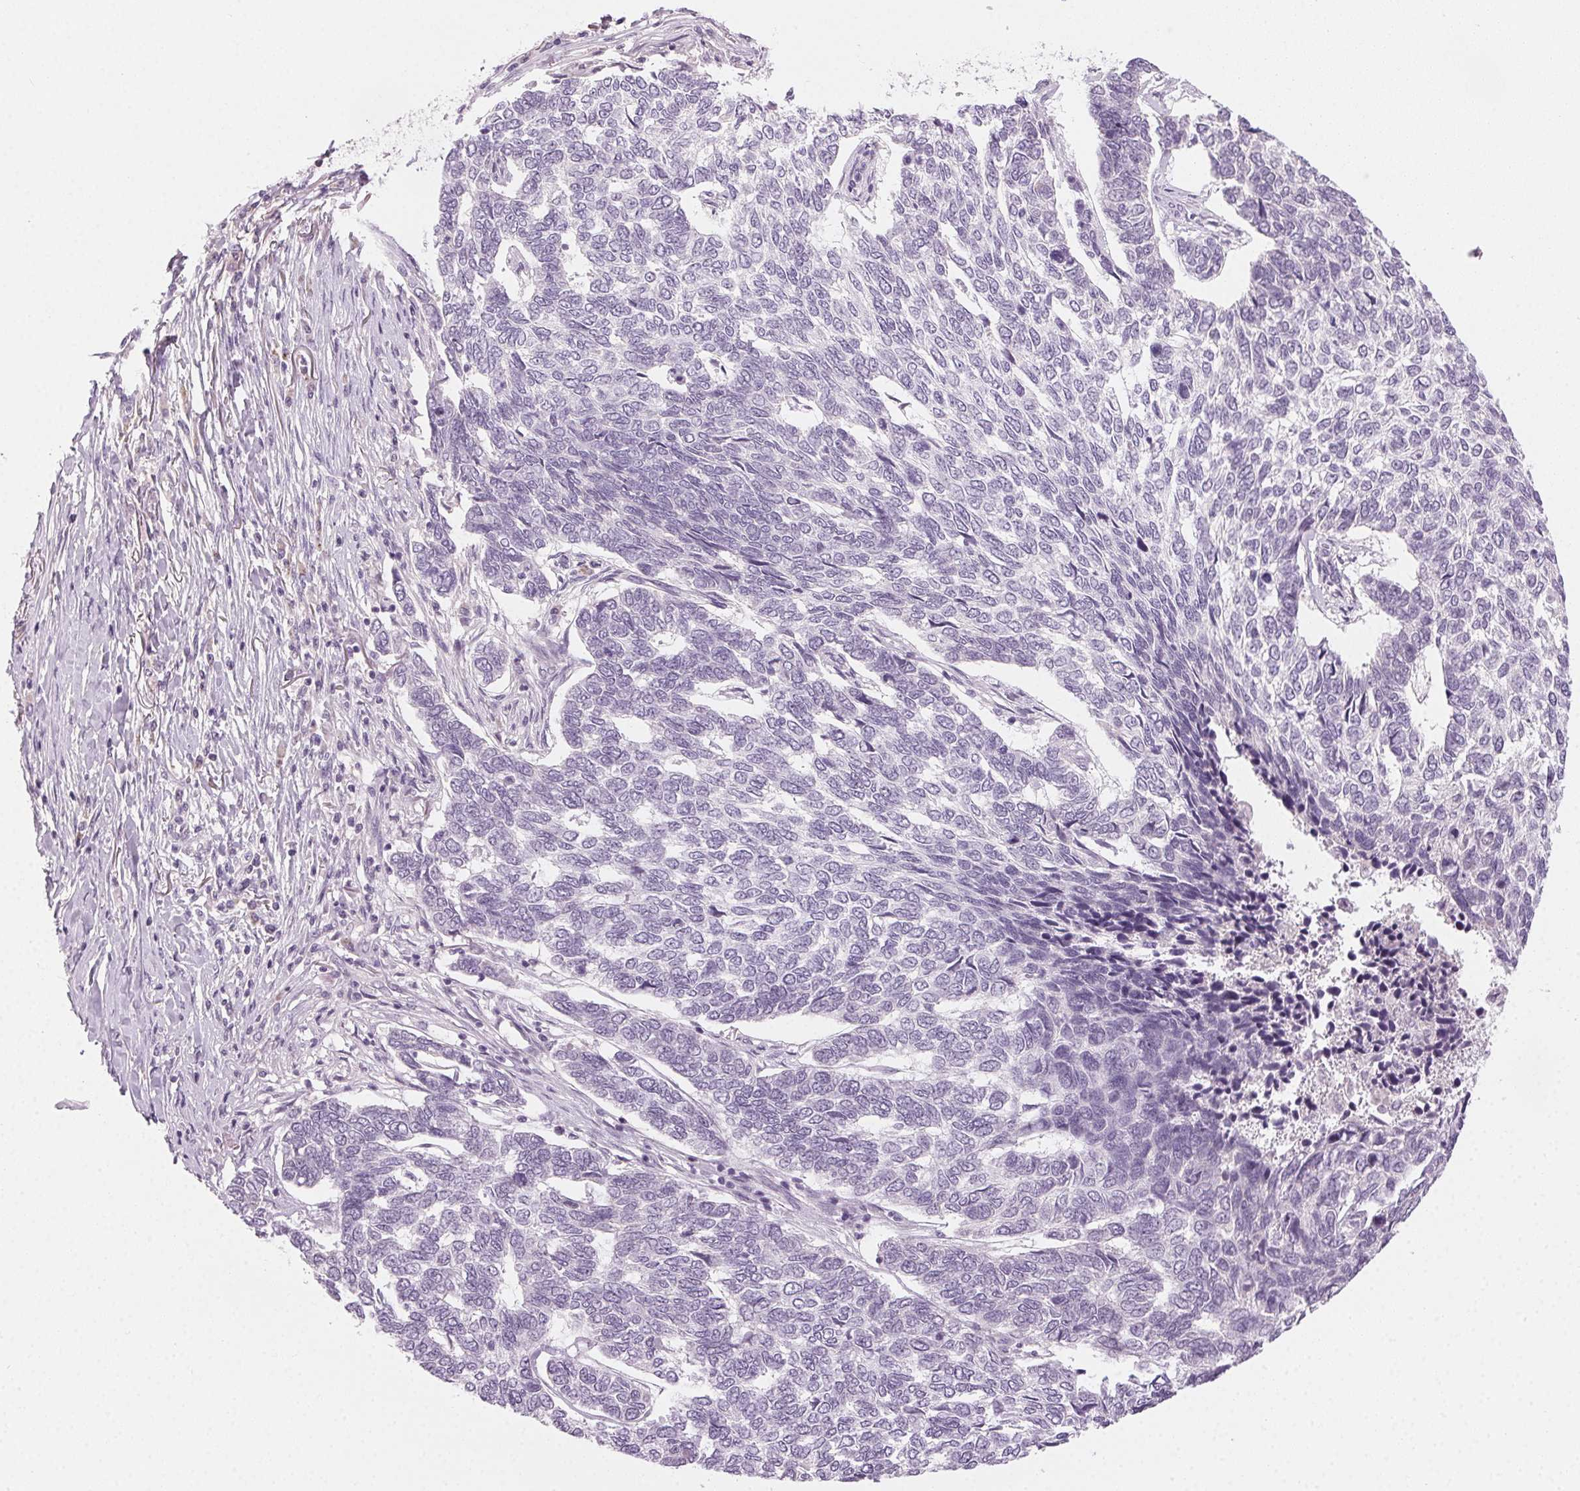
{"staining": {"intensity": "negative", "quantity": "none", "location": "none"}, "tissue": "skin cancer", "cell_type": "Tumor cells", "image_type": "cancer", "snomed": [{"axis": "morphology", "description": "Basal cell carcinoma"}, {"axis": "topography", "description": "Skin"}], "caption": "The photomicrograph exhibits no staining of tumor cells in skin cancer.", "gene": "HSF5", "patient": {"sex": "female", "age": 65}}